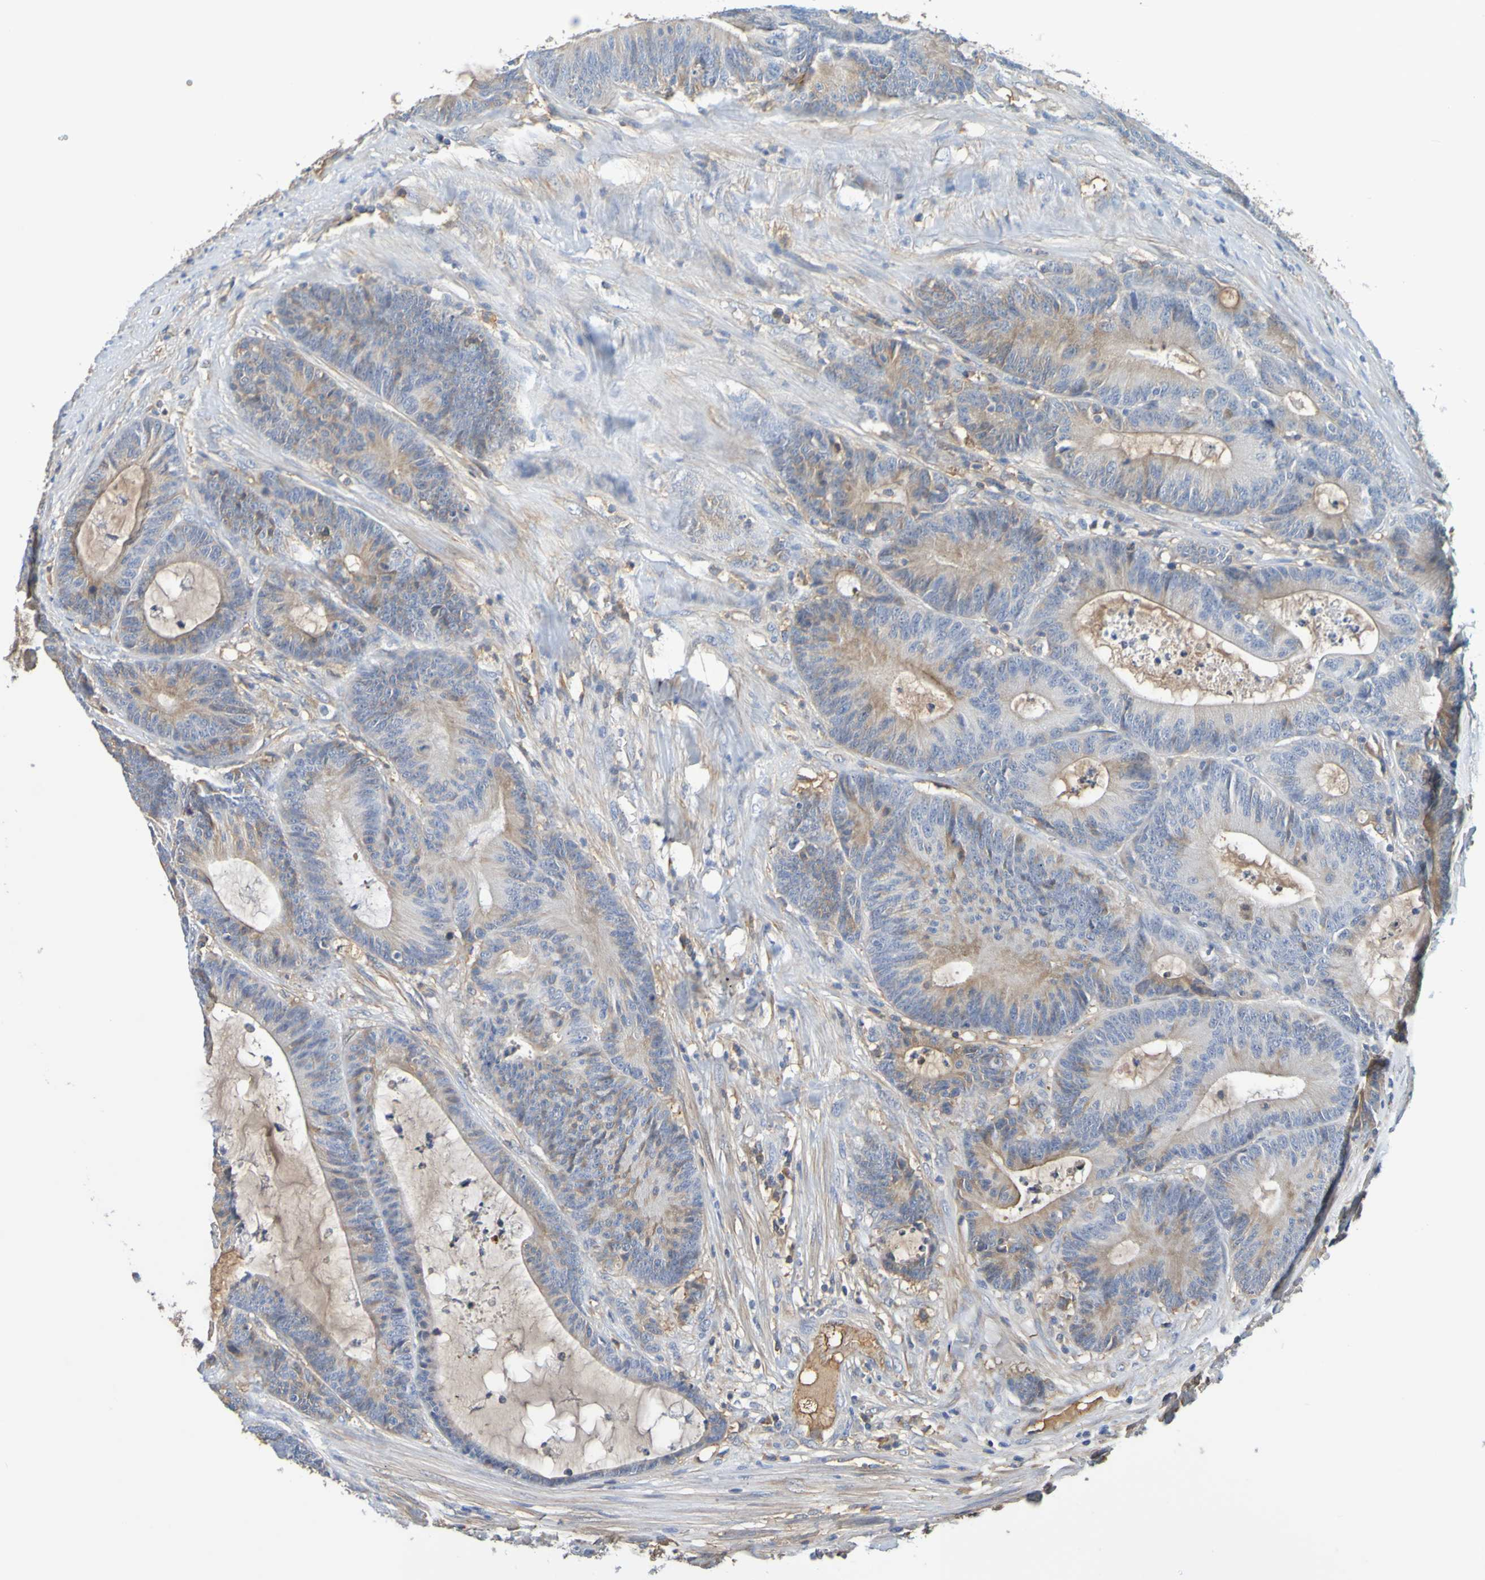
{"staining": {"intensity": "moderate", "quantity": "25%-75%", "location": "cytoplasmic/membranous"}, "tissue": "colorectal cancer", "cell_type": "Tumor cells", "image_type": "cancer", "snomed": [{"axis": "morphology", "description": "Adenocarcinoma, NOS"}, {"axis": "topography", "description": "Colon"}], "caption": "Colorectal cancer was stained to show a protein in brown. There is medium levels of moderate cytoplasmic/membranous expression in approximately 25%-75% of tumor cells. Ihc stains the protein of interest in brown and the nuclei are stained blue.", "gene": "GAB3", "patient": {"sex": "female", "age": 84}}